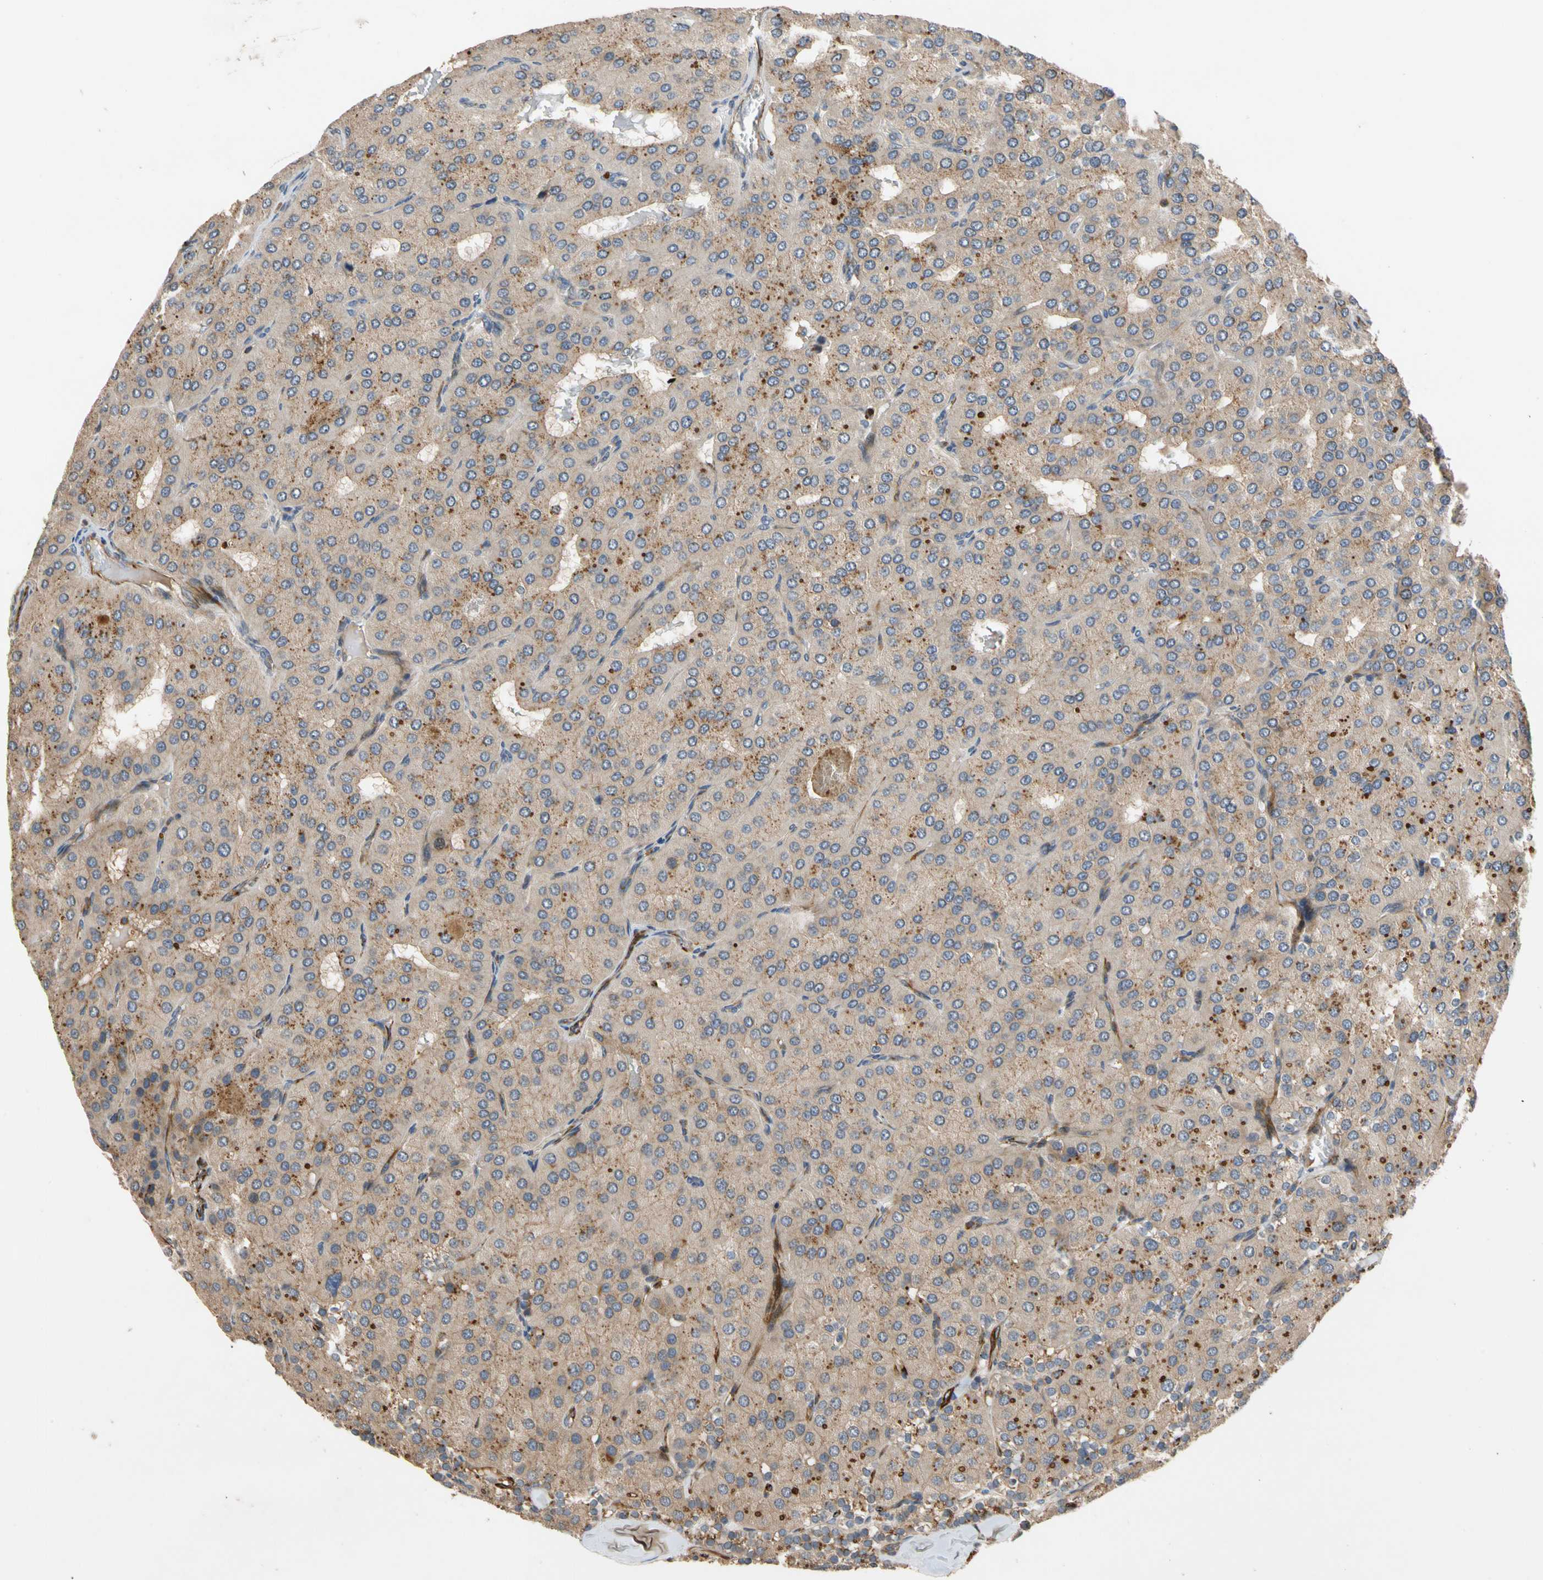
{"staining": {"intensity": "moderate", "quantity": ">75%", "location": "cytoplasmic/membranous"}, "tissue": "parathyroid gland", "cell_type": "Glandular cells", "image_type": "normal", "snomed": [{"axis": "morphology", "description": "Normal tissue, NOS"}, {"axis": "morphology", "description": "Adenoma, NOS"}, {"axis": "topography", "description": "Parathyroid gland"}], "caption": "Parathyroid gland stained for a protein (brown) shows moderate cytoplasmic/membranous positive expression in approximately >75% of glandular cells.", "gene": "FGD6", "patient": {"sex": "female", "age": 86}}